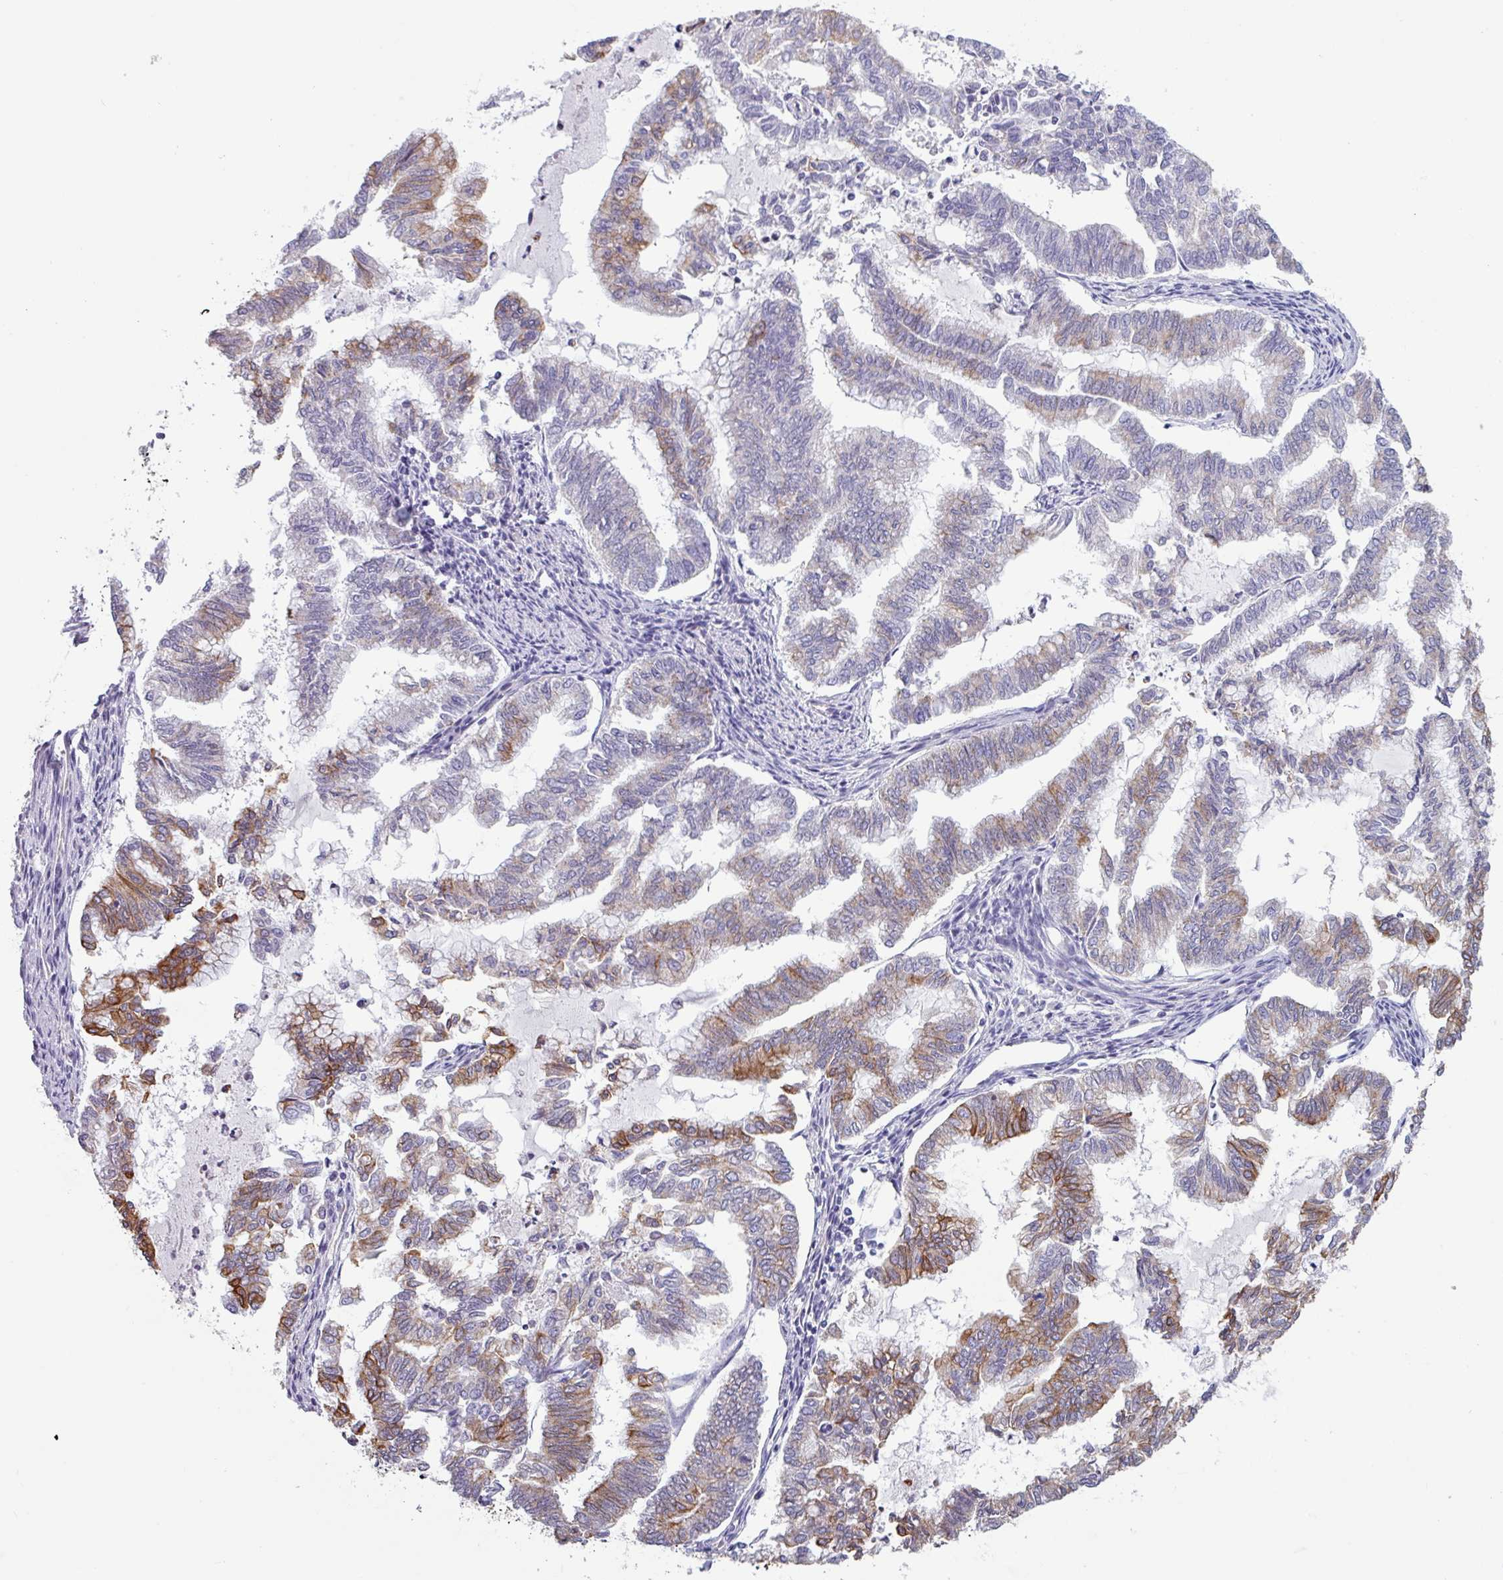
{"staining": {"intensity": "moderate", "quantity": "<25%", "location": "cytoplasmic/membranous"}, "tissue": "endometrial cancer", "cell_type": "Tumor cells", "image_type": "cancer", "snomed": [{"axis": "morphology", "description": "Adenocarcinoma, NOS"}, {"axis": "topography", "description": "Endometrium"}], "caption": "A high-resolution photomicrograph shows immunohistochemistry (IHC) staining of adenocarcinoma (endometrial), which displays moderate cytoplasmic/membranous positivity in about <25% of tumor cells.", "gene": "CAMK1", "patient": {"sex": "female", "age": 79}}